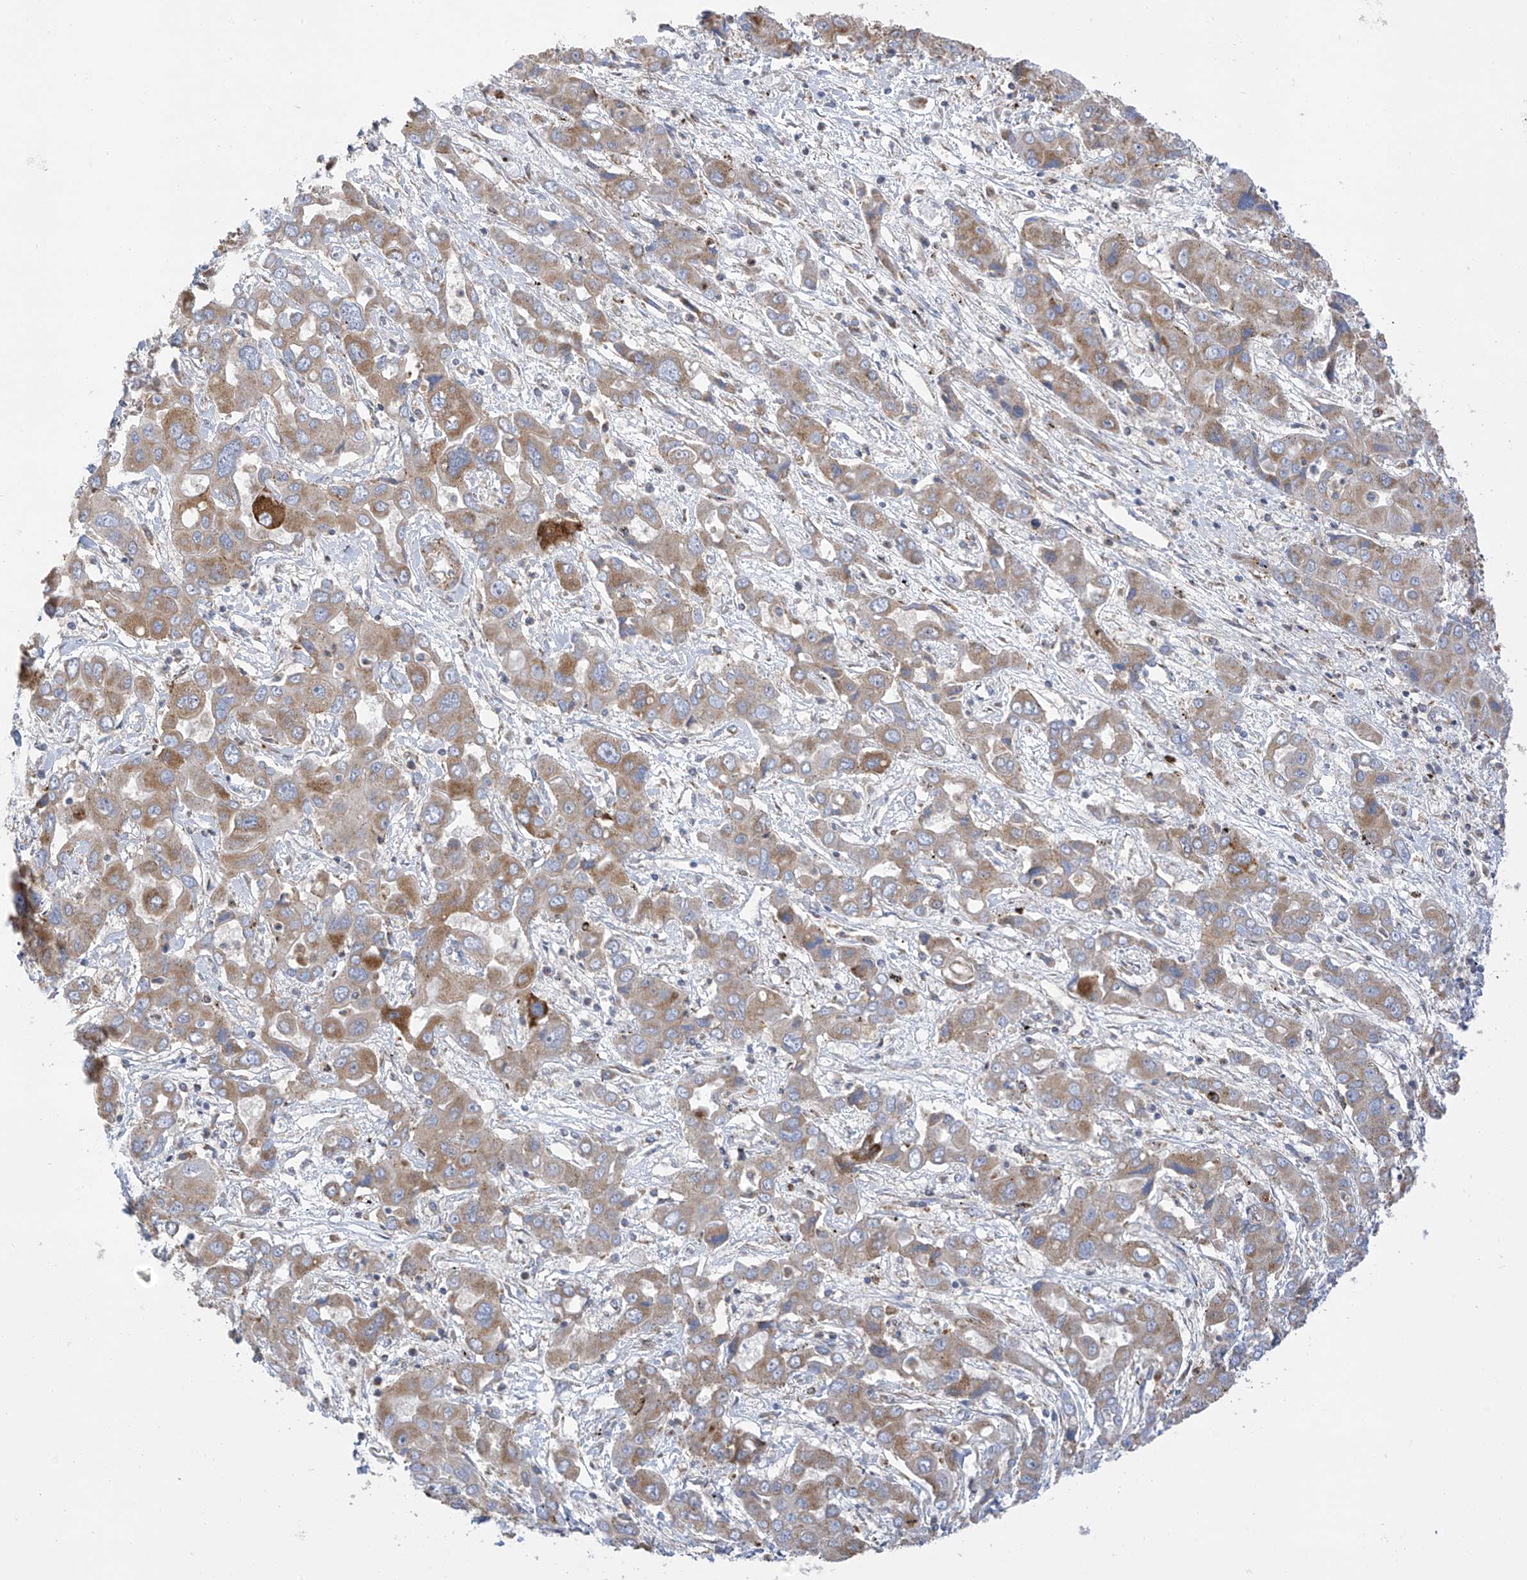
{"staining": {"intensity": "moderate", "quantity": "25%-75%", "location": "cytoplasmic/membranous"}, "tissue": "liver cancer", "cell_type": "Tumor cells", "image_type": "cancer", "snomed": [{"axis": "morphology", "description": "Cholangiocarcinoma"}, {"axis": "topography", "description": "Liver"}], "caption": "This is an image of immunohistochemistry staining of cholangiocarcinoma (liver), which shows moderate positivity in the cytoplasmic/membranous of tumor cells.", "gene": "ITM2B", "patient": {"sex": "male", "age": 67}}